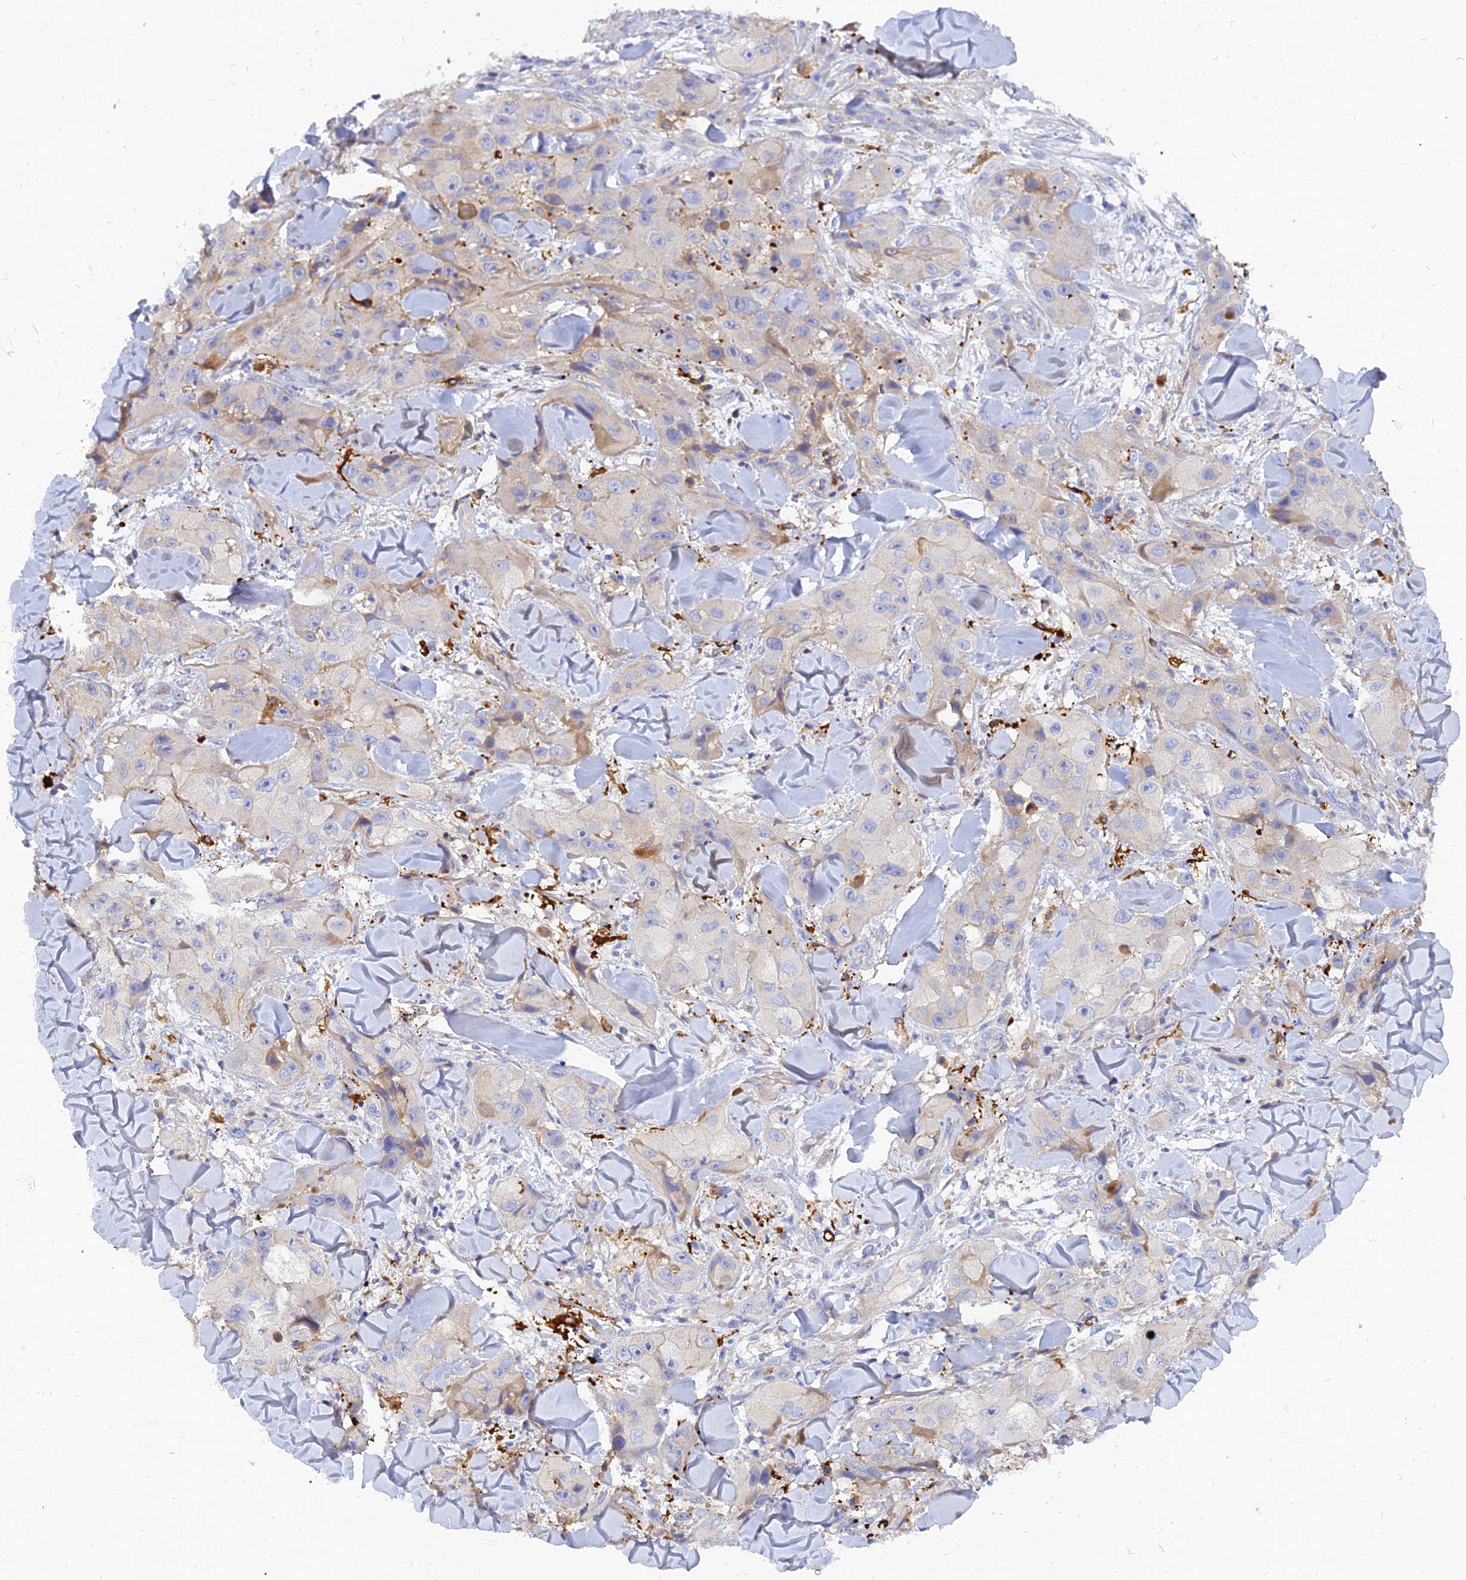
{"staining": {"intensity": "weak", "quantity": "<25%", "location": "cytoplasmic/membranous"}, "tissue": "skin cancer", "cell_type": "Tumor cells", "image_type": "cancer", "snomed": [{"axis": "morphology", "description": "Squamous cell carcinoma, NOS"}, {"axis": "topography", "description": "Skin"}, {"axis": "topography", "description": "Subcutis"}], "caption": "Skin squamous cell carcinoma was stained to show a protein in brown. There is no significant expression in tumor cells.", "gene": "MROH1", "patient": {"sex": "male", "age": 73}}